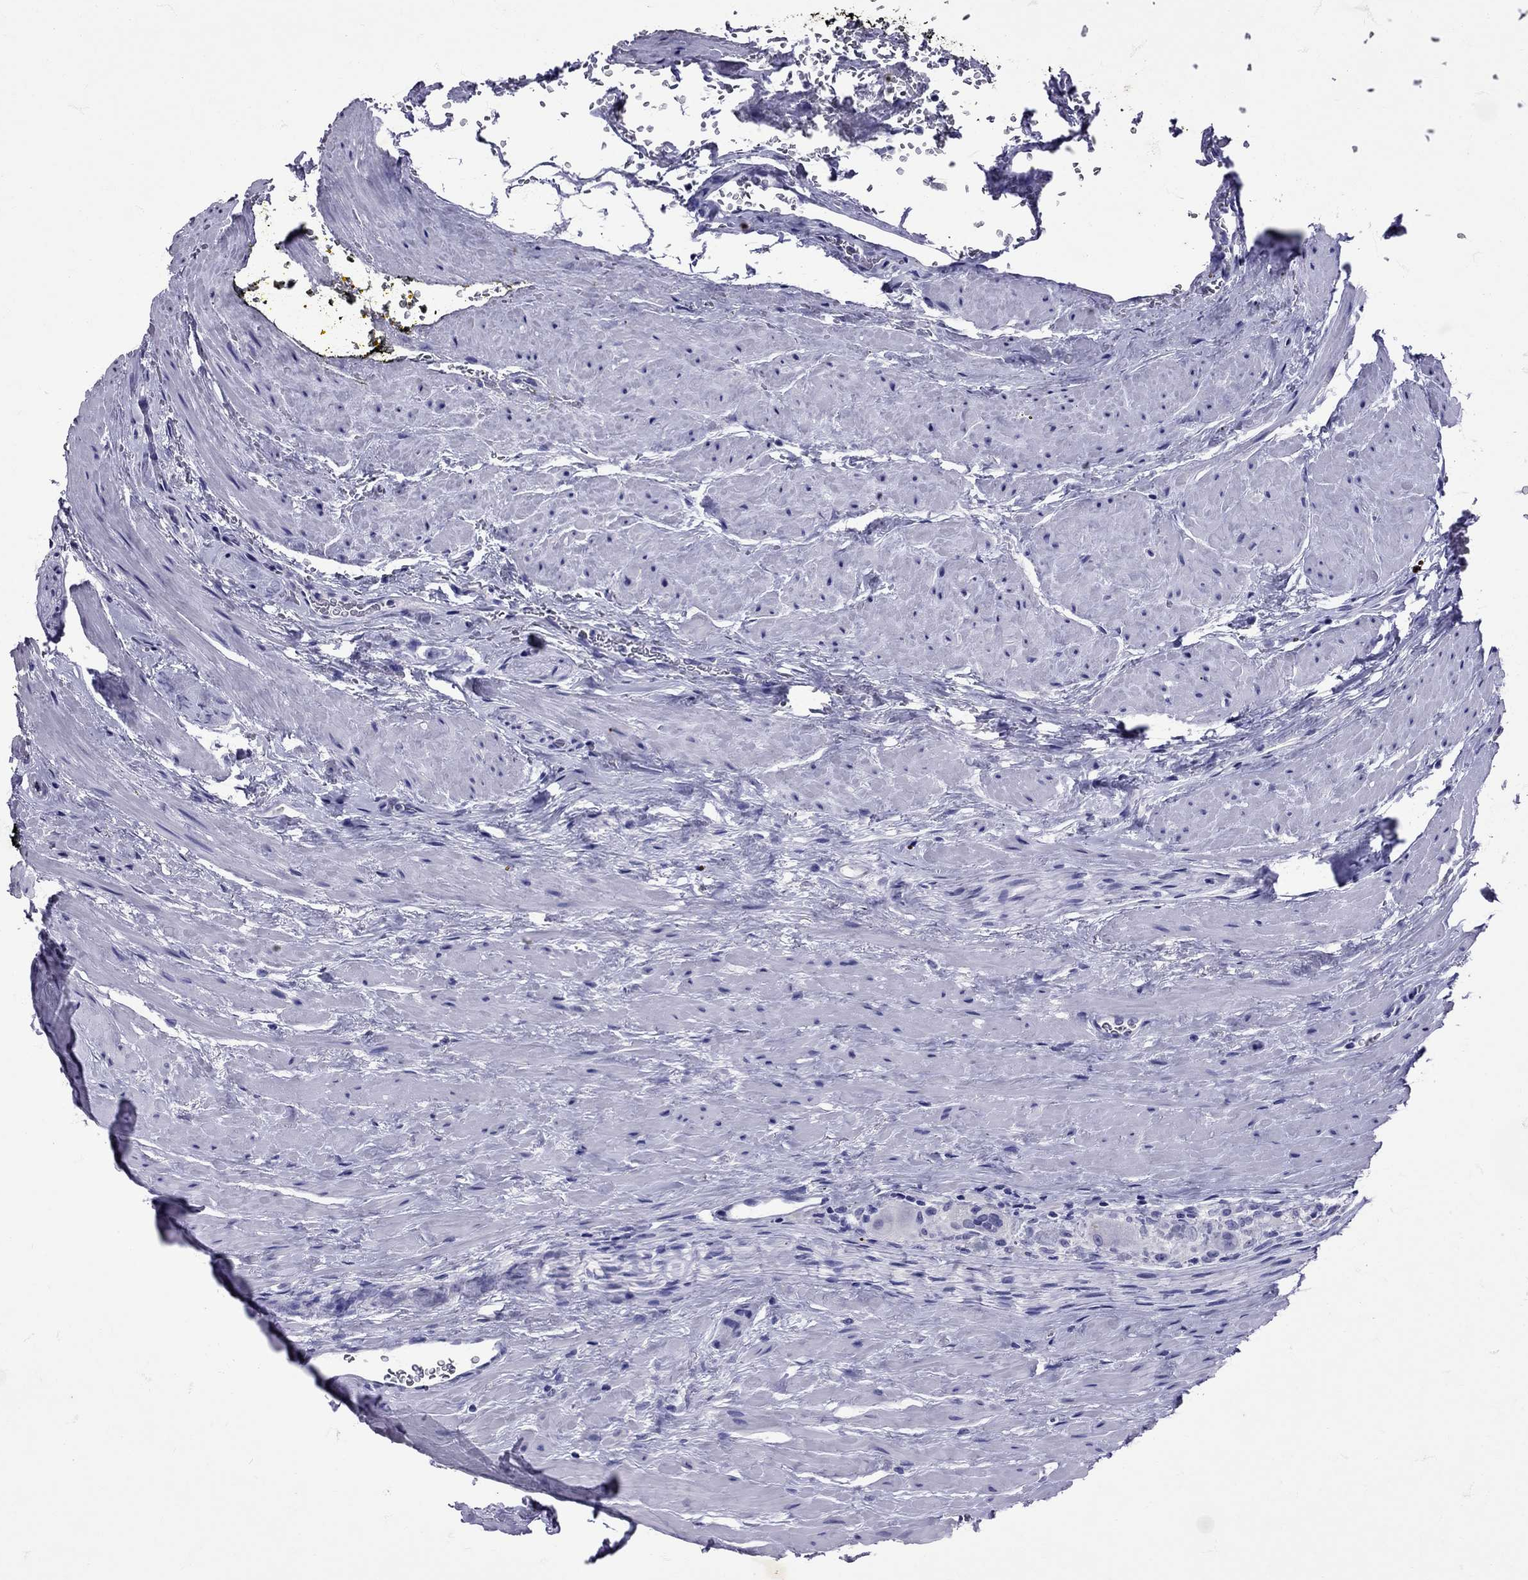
{"staining": {"intensity": "negative", "quantity": "none", "location": "none"}, "tissue": "prostate cancer", "cell_type": "Tumor cells", "image_type": "cancer", "snomed": [{"axis": "morphology", "description": "Adenocarcinoma, NOS"}, {"axis": "morphology", "description": "Adenocarcinoma, High grade"}, {"axis": "topography", "description": "Prostate"}], "caption": "Image shows no protein positivity in tumor cells of adenocarcinoma (prostate) tissue.", "gene": "AVP", "patient": {"sex": "male", "age": 62}}